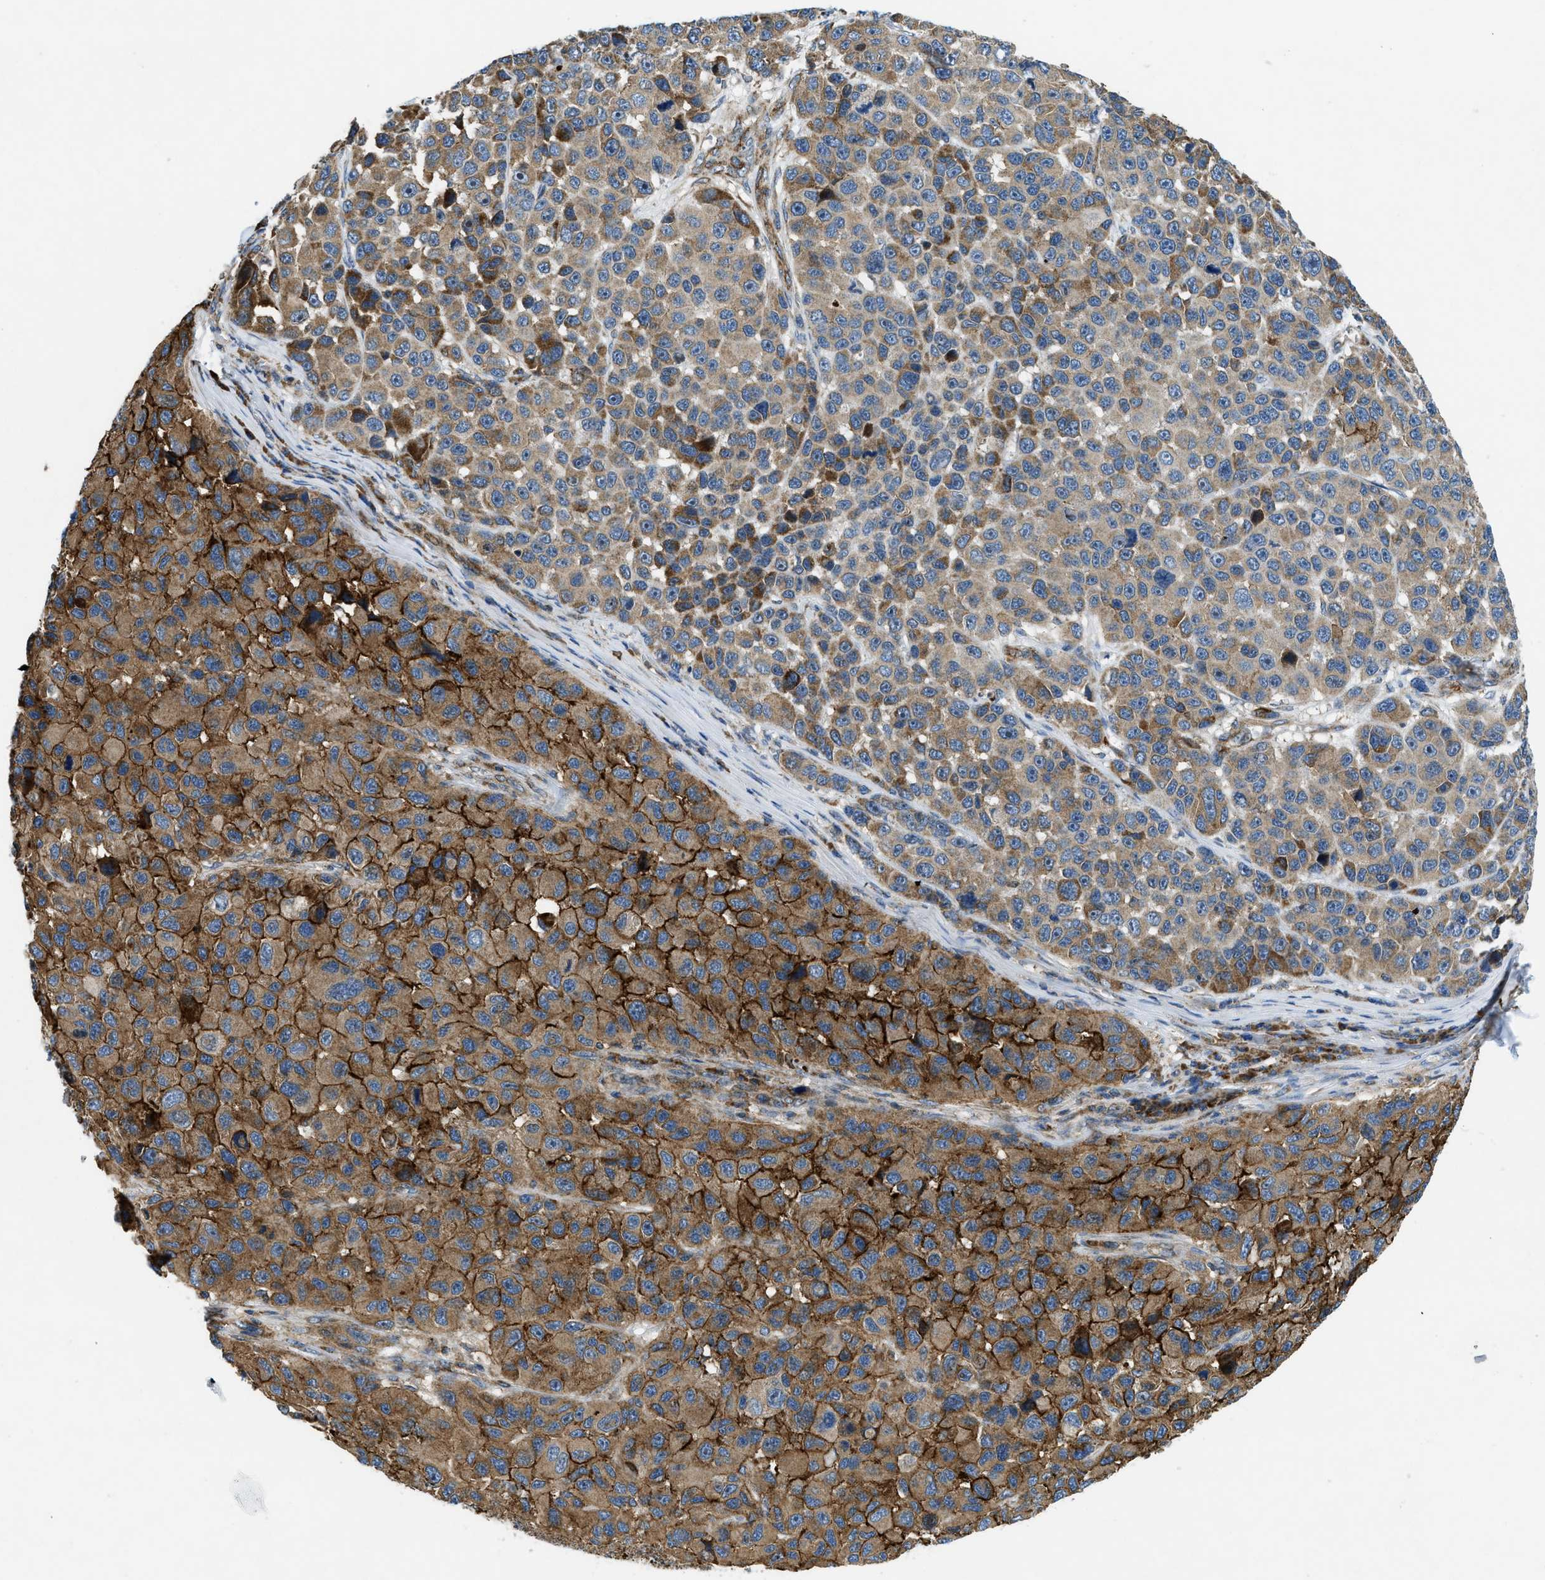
{"staining": {"intensity": "moderate", "quantity": ">75%", "location": "cytoplasmic/membranous"}, "tissue": "melanoma", "cell_type": "Tumor cells", "image_type": "cancer", "snomed": [{"axis": "morphology", "description": "Malignant melanoma, NOS"}, {"axis": "topography", "description": "Skin"}], "caption": "IHC of malignant melanoma displays medium levels of moderate cytoplasmic/membranous expression in approximately >75% of tumor cells. The protein is shown in brown color, while the nuclei are stained blue.", "gene": "CSPG4", "patient": {"sex": "male", "age": 53}}